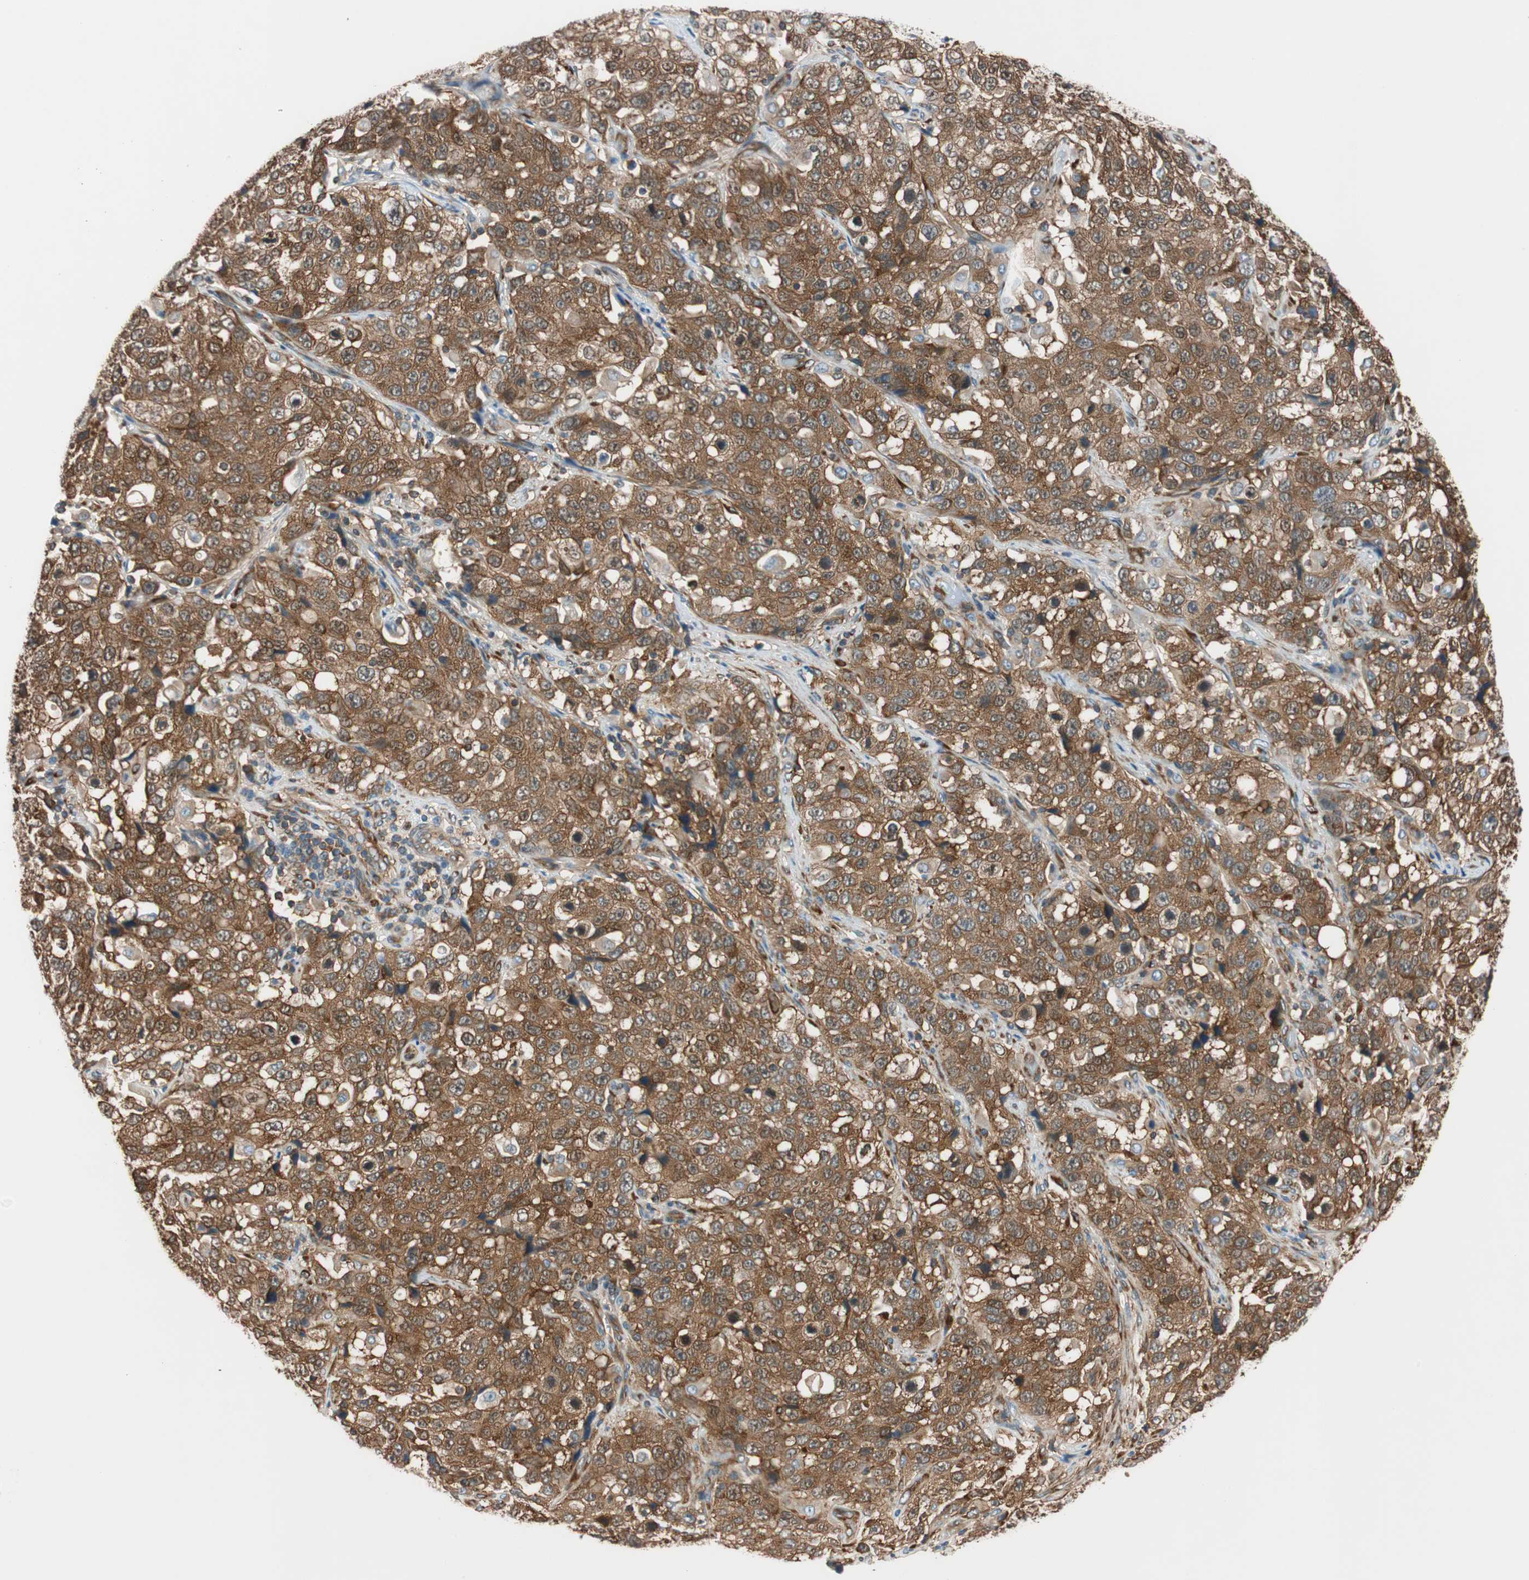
{"staining": {"intensity": "strong", "quantity": ">75%", "location": "cytoplasmic/membranous"}, "tissue": "stomach cancer", "cell_type": "Tumor cells", "image_type": "cancer", "snomed": [{"axis": "morphology", "description": "Normal tissue, NOS"}, {"axis": "morphology", "description": "Adenocarcinoma, NOS"}, {"axis": "topography", "description": "Stomach"}], "caption": "The histopathology image reveals immunohistochemical staining of stomach cancer (adenocarcinoma). There is strong cytoplasmic/membranous staining is seen in approximately >75% of tumor cells.", "gene": "WASL", "patient": {"sex": "male", "age": 48}}